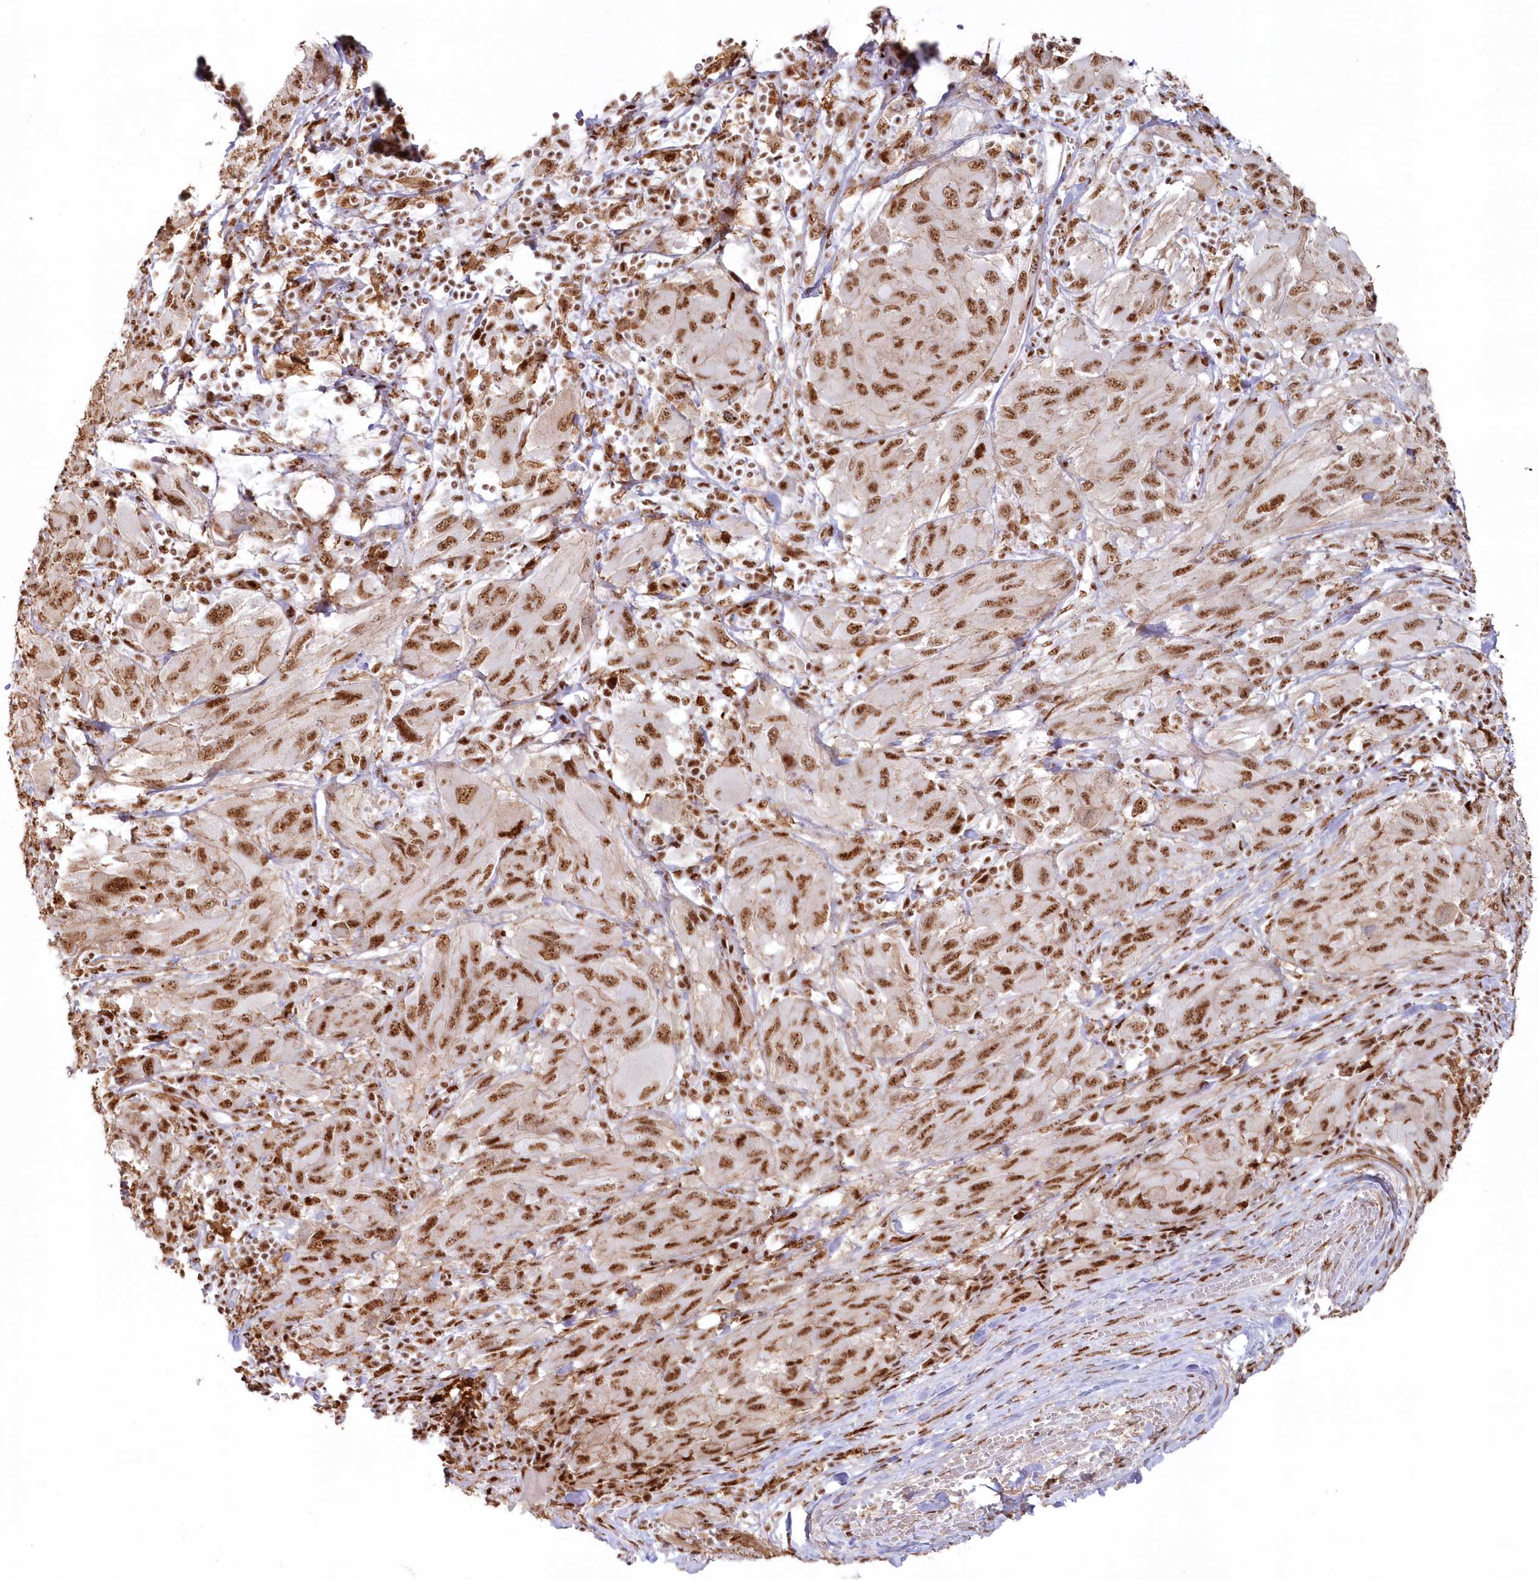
{"staining": {"intensity": "moderate", "quantity": ">75%", "location": "nuclear"}, "tissue": "melanoma", "cell_type": "Tumor cells", "image_type": "cancer", "snomed": [{"axis": "morphology", "description": "Malignant melanoma, NOS"}, {"axis": "topography", "description": "Skin"}], "caption": "DAB immunohistochemical staining of malignant melanoma displays moderate nuclear protein expression in approximately >75% of tumor cells. (Stains: DAB in brown, nuclei in blue, Microscopy: brightfield microscopy at high magnification).", "gene": "DDX46", "patient": {"sex": "female", "age": 91}}